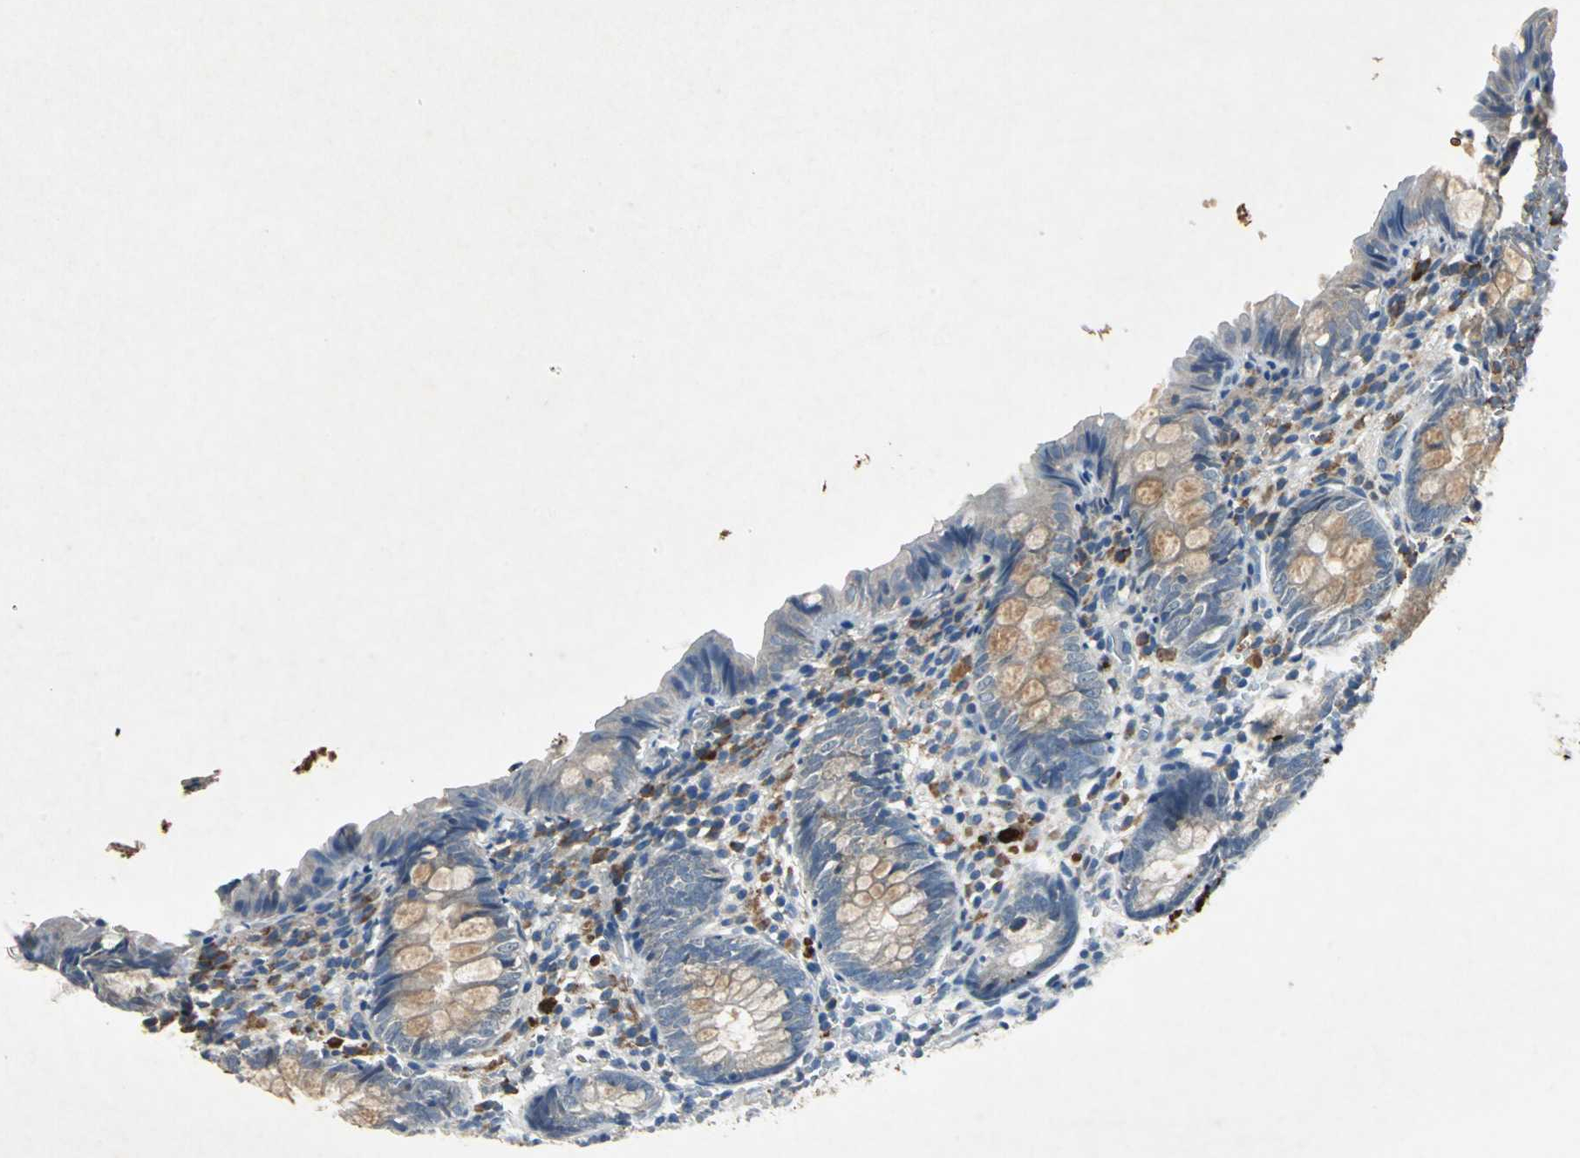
{"staining": {"intensity": "weak", "quantity": "25%-75%", "location": "cytoplasmic/membranous"}, "tissue": "appendix", "cell_type": "Glandular cells", "image_type": "normal", "snomed": [{"axis": "morphology", "description": "Normal tissue, NOS"}, {"axis": "topography", "description": "Appendix"}], "caption": "Brown immunohistochemical staining in normal appendix shows weak cytoplasmic/membranous positivity in about 25%-75% of glandular cells. The staining was performed using DAB (3,3'-diaminobenzidine), with brown indicating positive protein expression. Nuclei are stained blue with hematoxylin.", "gene": "SLC2A13", "patient": {"sex": "female", "age": 10}}